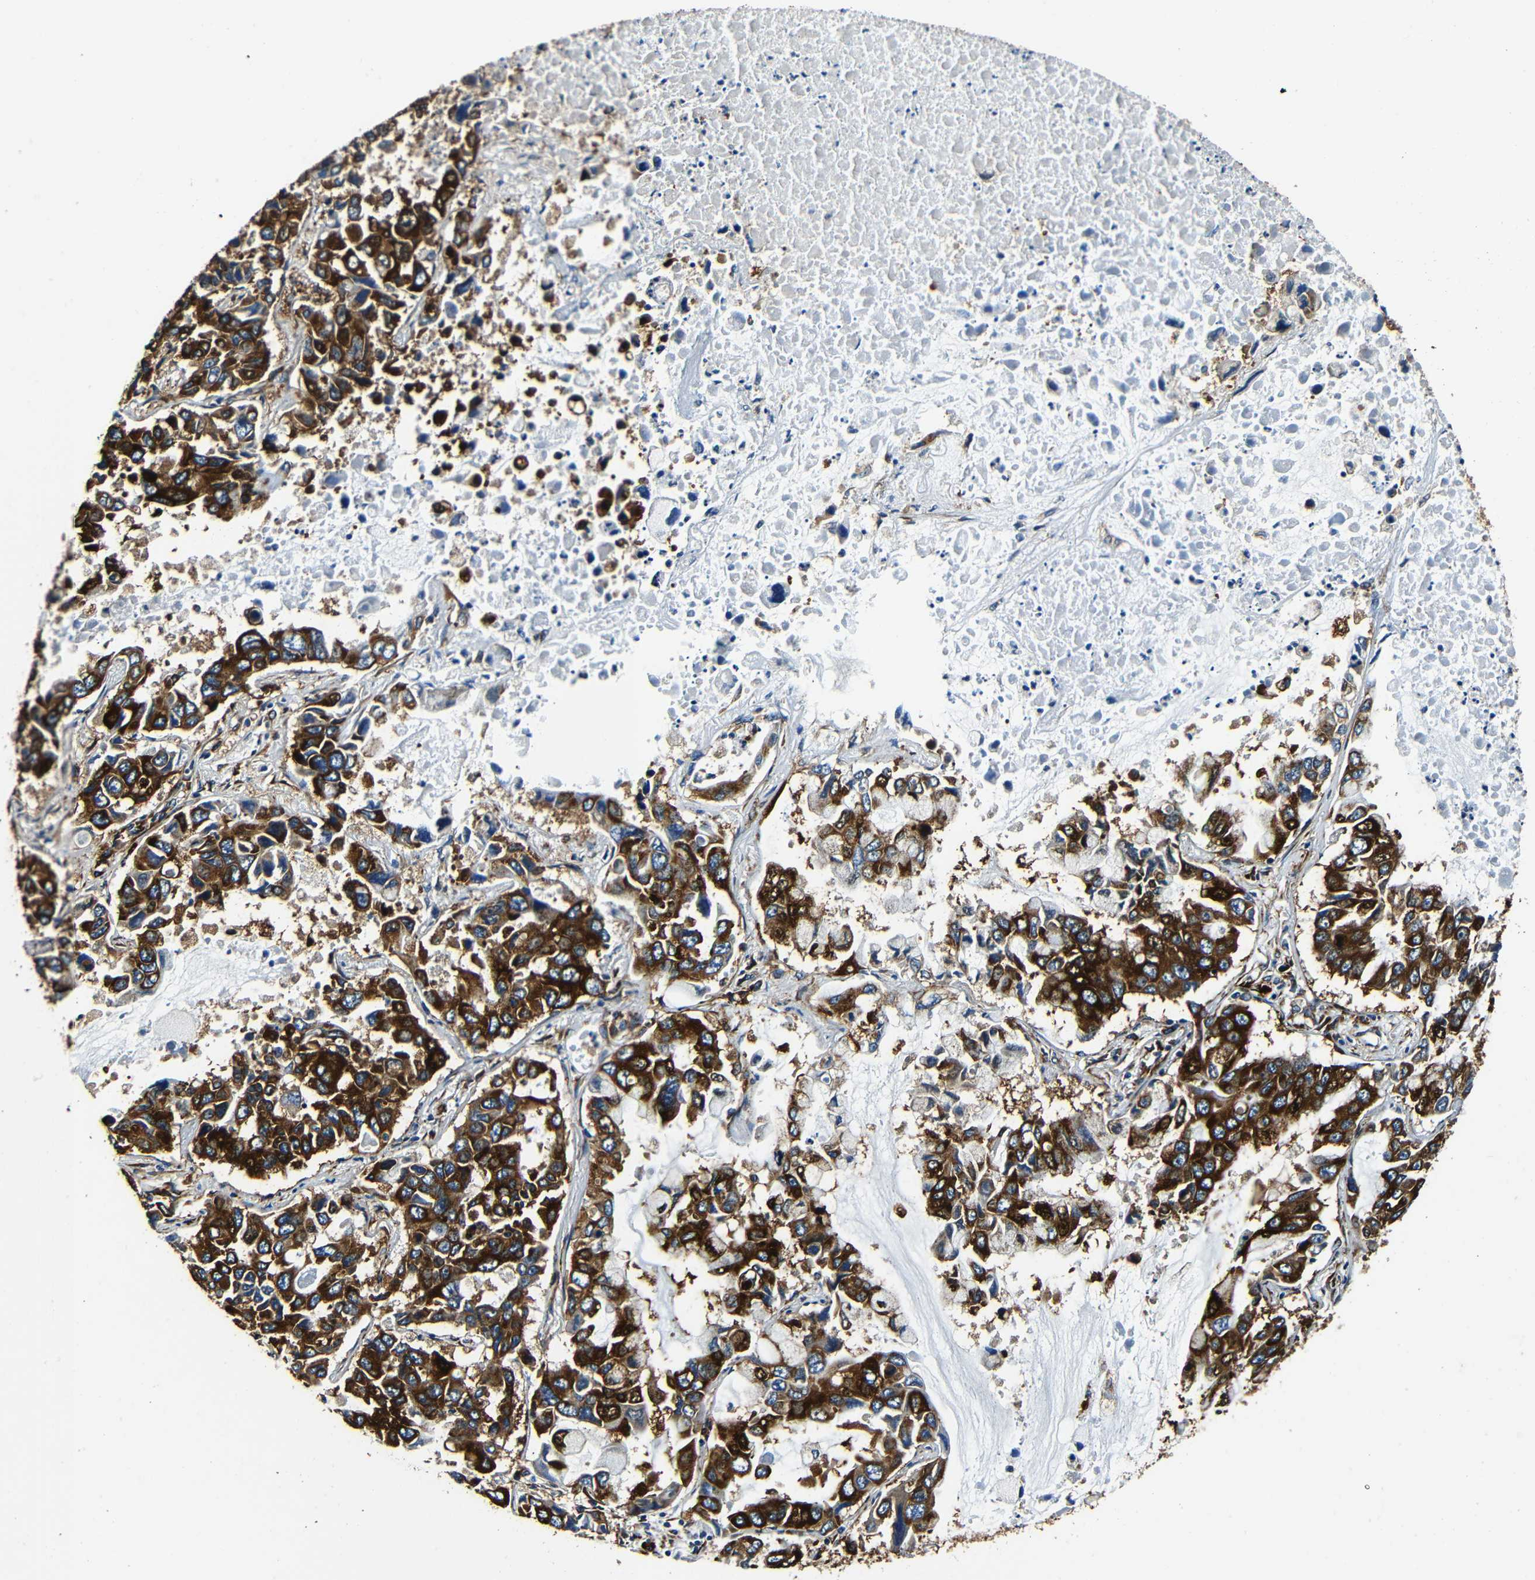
{"staining": {"intensity": "strong", "quantity": ">75%", "location": "cytoplasmic/membranous"}, "tissue": "lung cancer", "cell_type": "Tumor cells", "image_type": "cancer", "snomed": [{"axis": "morphology", "description": "Adenocarcinoma, NOS"}, {"axis": "topography", "description": "Lung"}], "caption": "Human lung cancer stained with a protein marker demonstrates strong staining in tumor cells.", "gene": "RRBP1", "patient": {"sex": "male", "age": 64}}